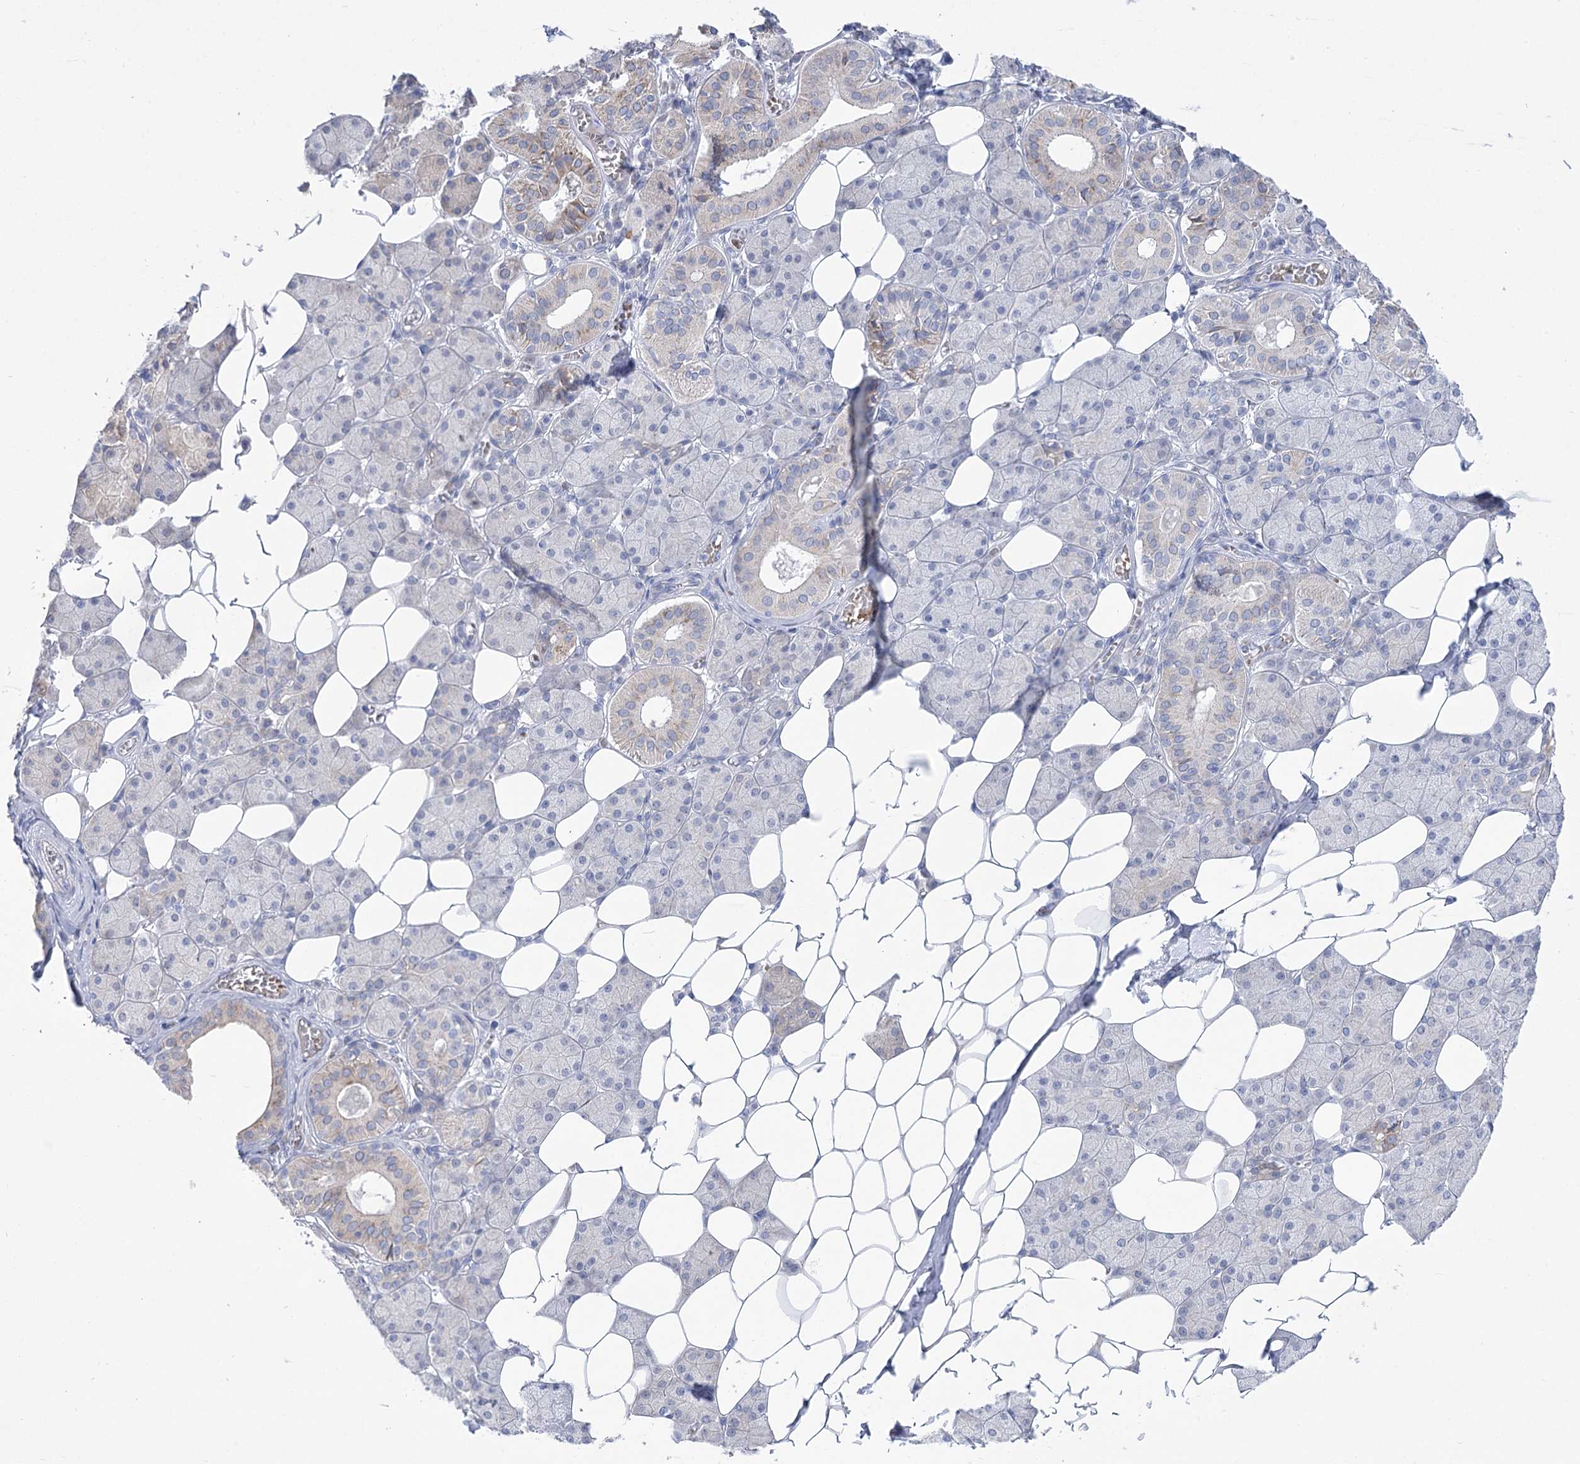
{"staining": {"intensity": "weak", "quantity": "25%-75%", "location": "cytoplasmic/membranous"}, "tissue": "salivary gland", "cell_type": "Glandular cells", "image_type": "normal", "snomed": [{"axis": "morphology", "description": "Normal tissue, NOS"}, {"axis": "topography", "description": "Salivary gland"}], "caption": "The immunohistochemical stain highlights weak cytoplasmic/membranous positivity in glandular cells of benign salivary gland. Ihc stains the protein in brown and the nuclei are stained blue.", "gene": "SIAE", "patient": {"sex": "female", "age": 33}}